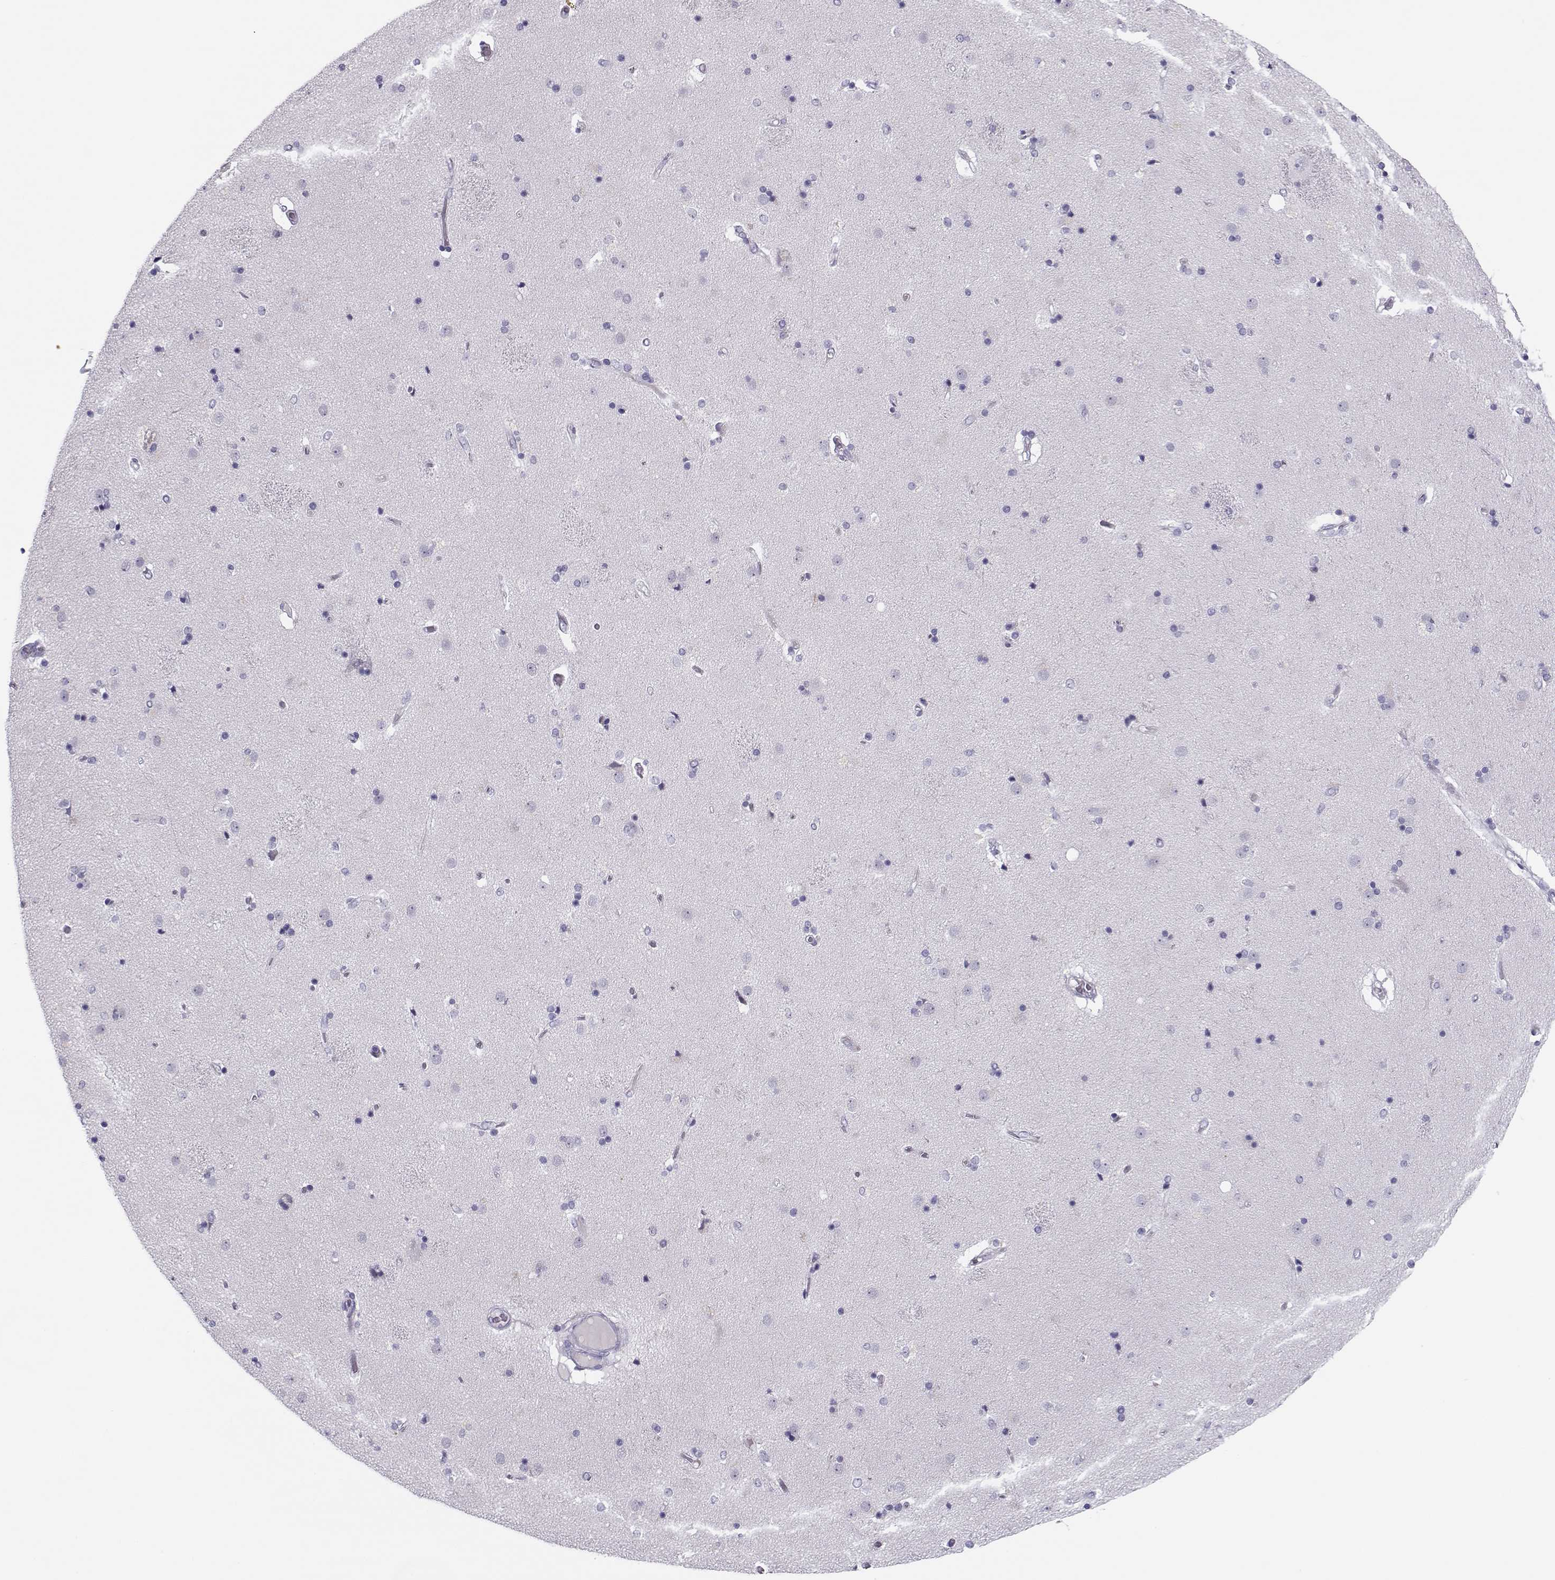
{"staining": {"intensity": "negative", "quantity": "none", "location": "none"}, "tissue": "caudate", "cell_type": "Glial cells", "image_type": "normal", "snomed": [{"axis": "morphology", "description": "Normal tissue, NOS"}, {"axis": "topography", "description": "Lateral ventricle wall"}], "caption": "A high-resolution histopathology image shows immunohistochemistry staining of unremarkable caudate, which displays no significant expression in glial cells.", "gene": "CFAP77", "patient": {"sex": "female", "age": 71}}